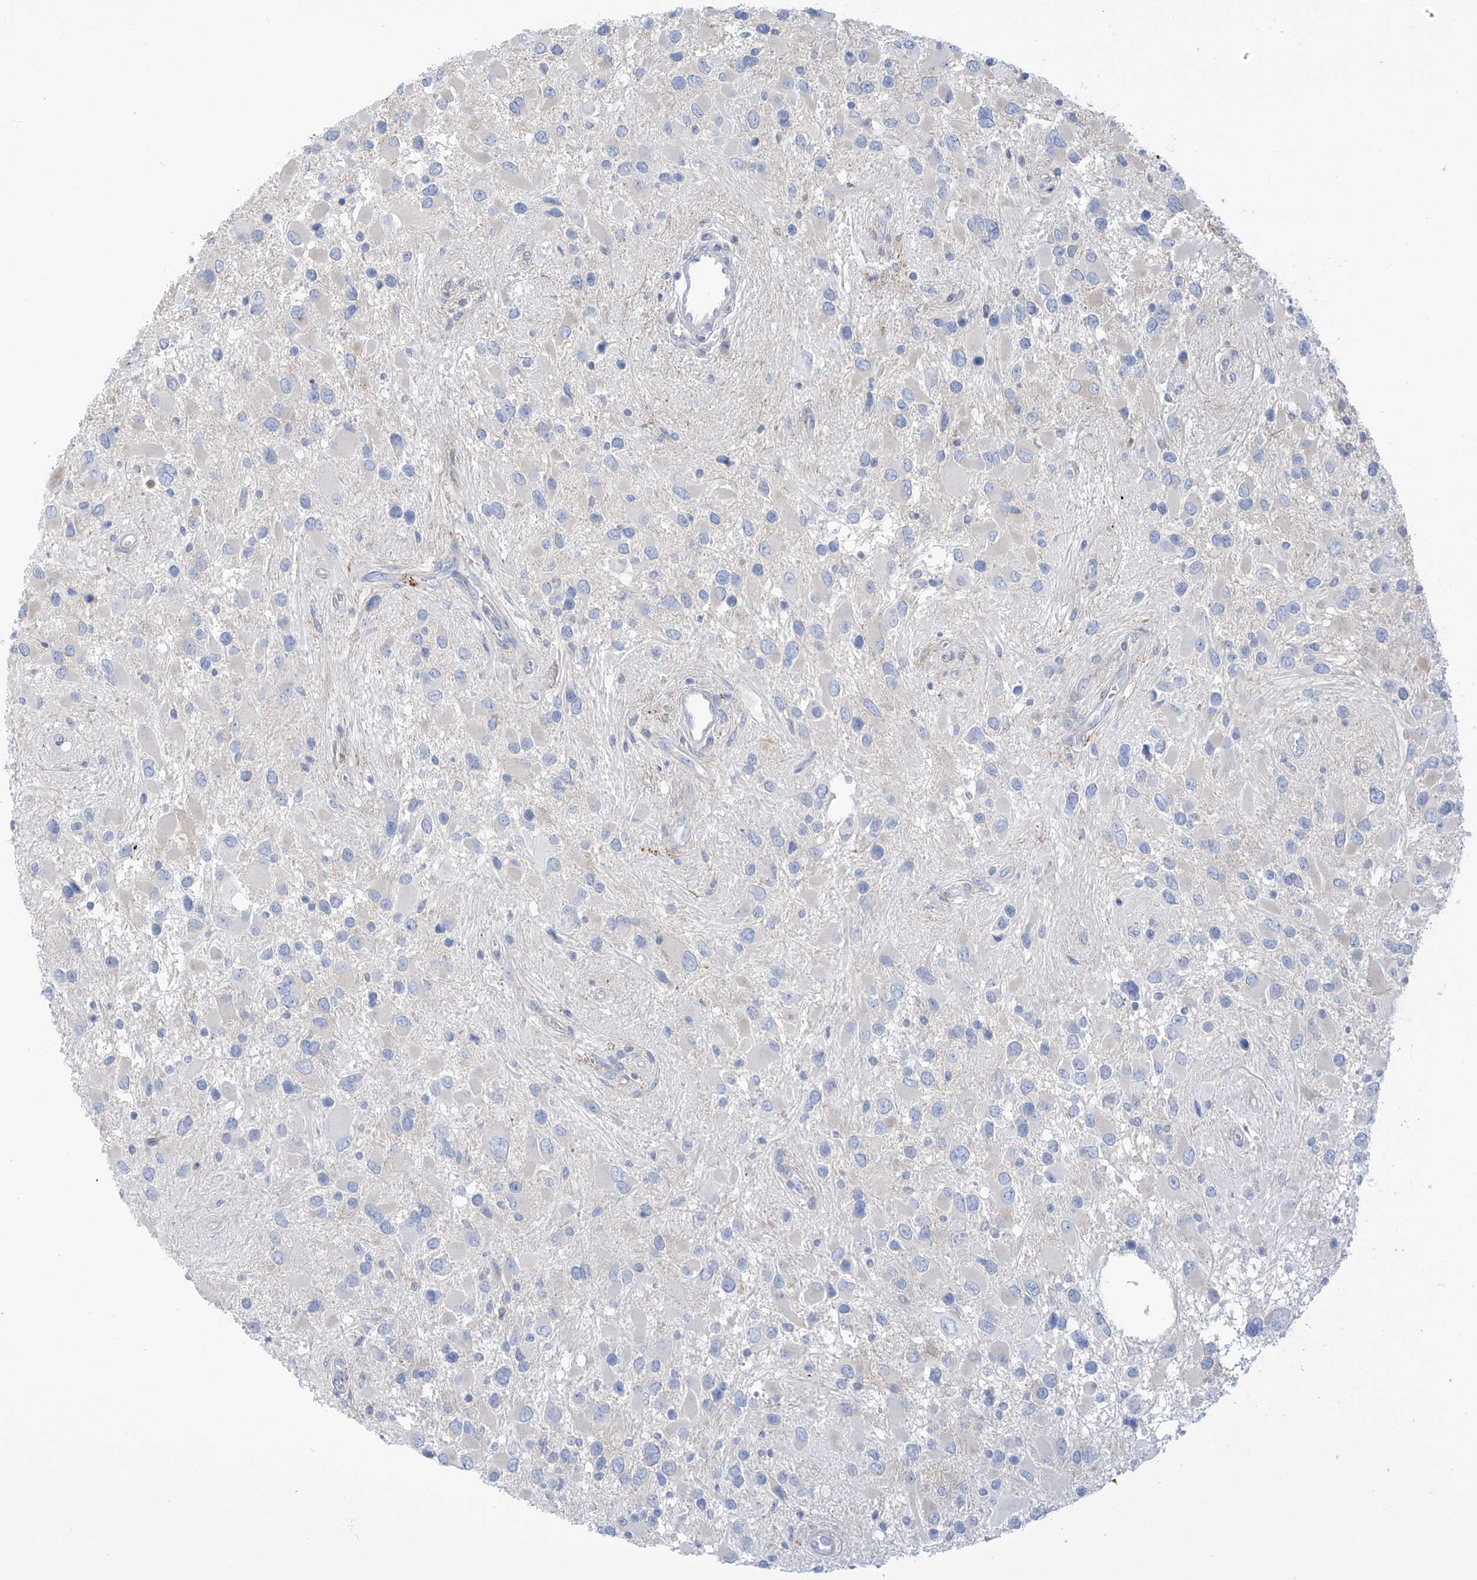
{"staining": {"intensity": "negative", "quantity": "none", "location": "none"}, "tissue": "glioma", "cell_type": "Tumor cells", "image_type": "cancer", "snomed": [{"axis": "morphology", "description": "Glioma, malignant, High grade"}, {"axis": "topography", "description": "Brain"}], "caption": "Tumor cells show no significant staining in malignant high-grade glioma.", "gene": "FABP2", "patient": {"sex": "male", "age": 53}}